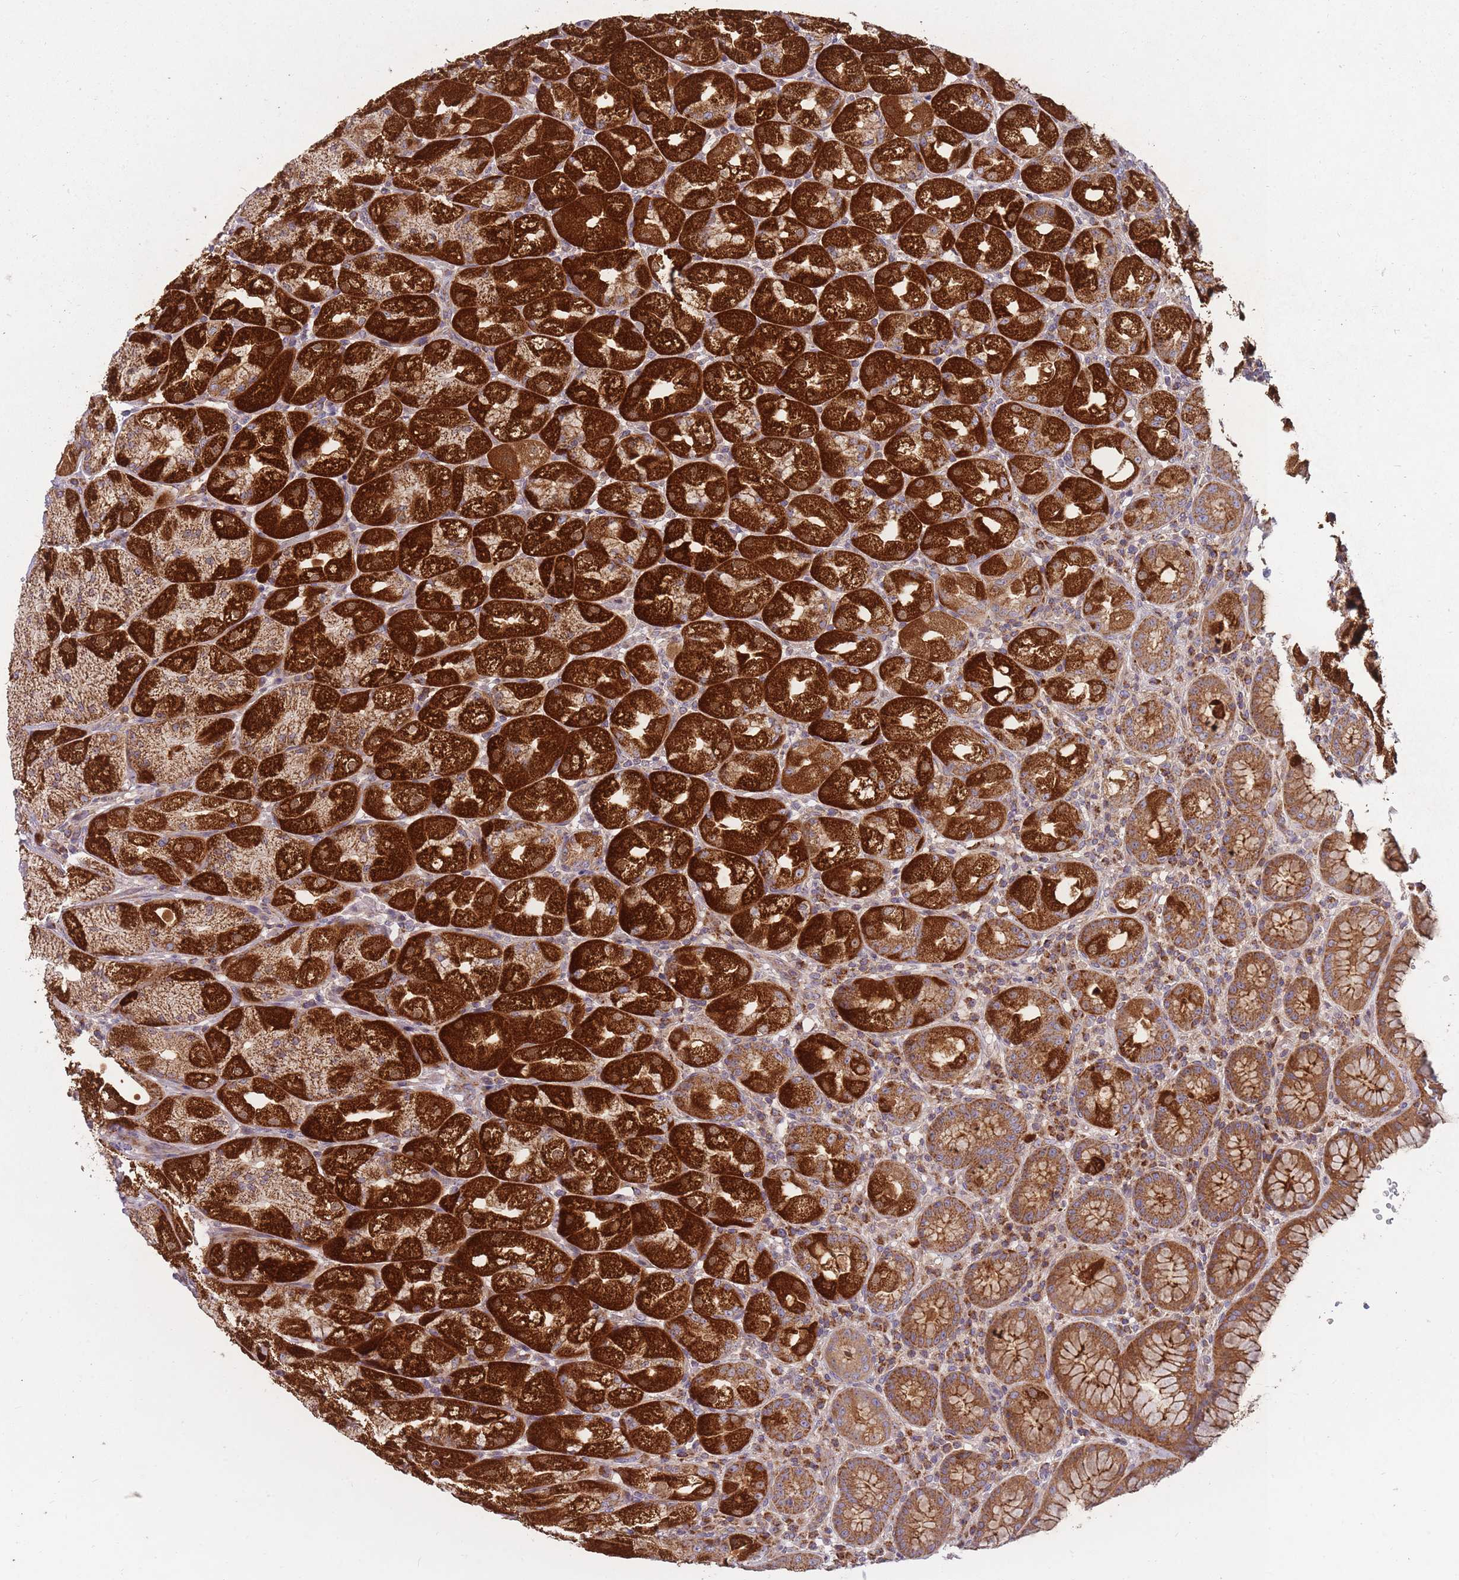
{"staining": {"intensity": "strong", "quantity": ">75%", "location": "cytoplasmic/membranous"}, "tissue": "stomach", "cell_type": "Glandular cells", "image_type": "normal", "snomed": [{"axis": "morphology", "description": "Normal tissue, NOS"}, {"axis": "topography", "description": "Stomach, upper"}], "caption": "Immunohistochemical staining of unremarkable stomach shows >75% levels of strong cytoplasmic/membranous protein expression in about >75% of glandular cells.", "gene": "ENSG00000255639", "patient": {"sex": "male", "age": 52}}